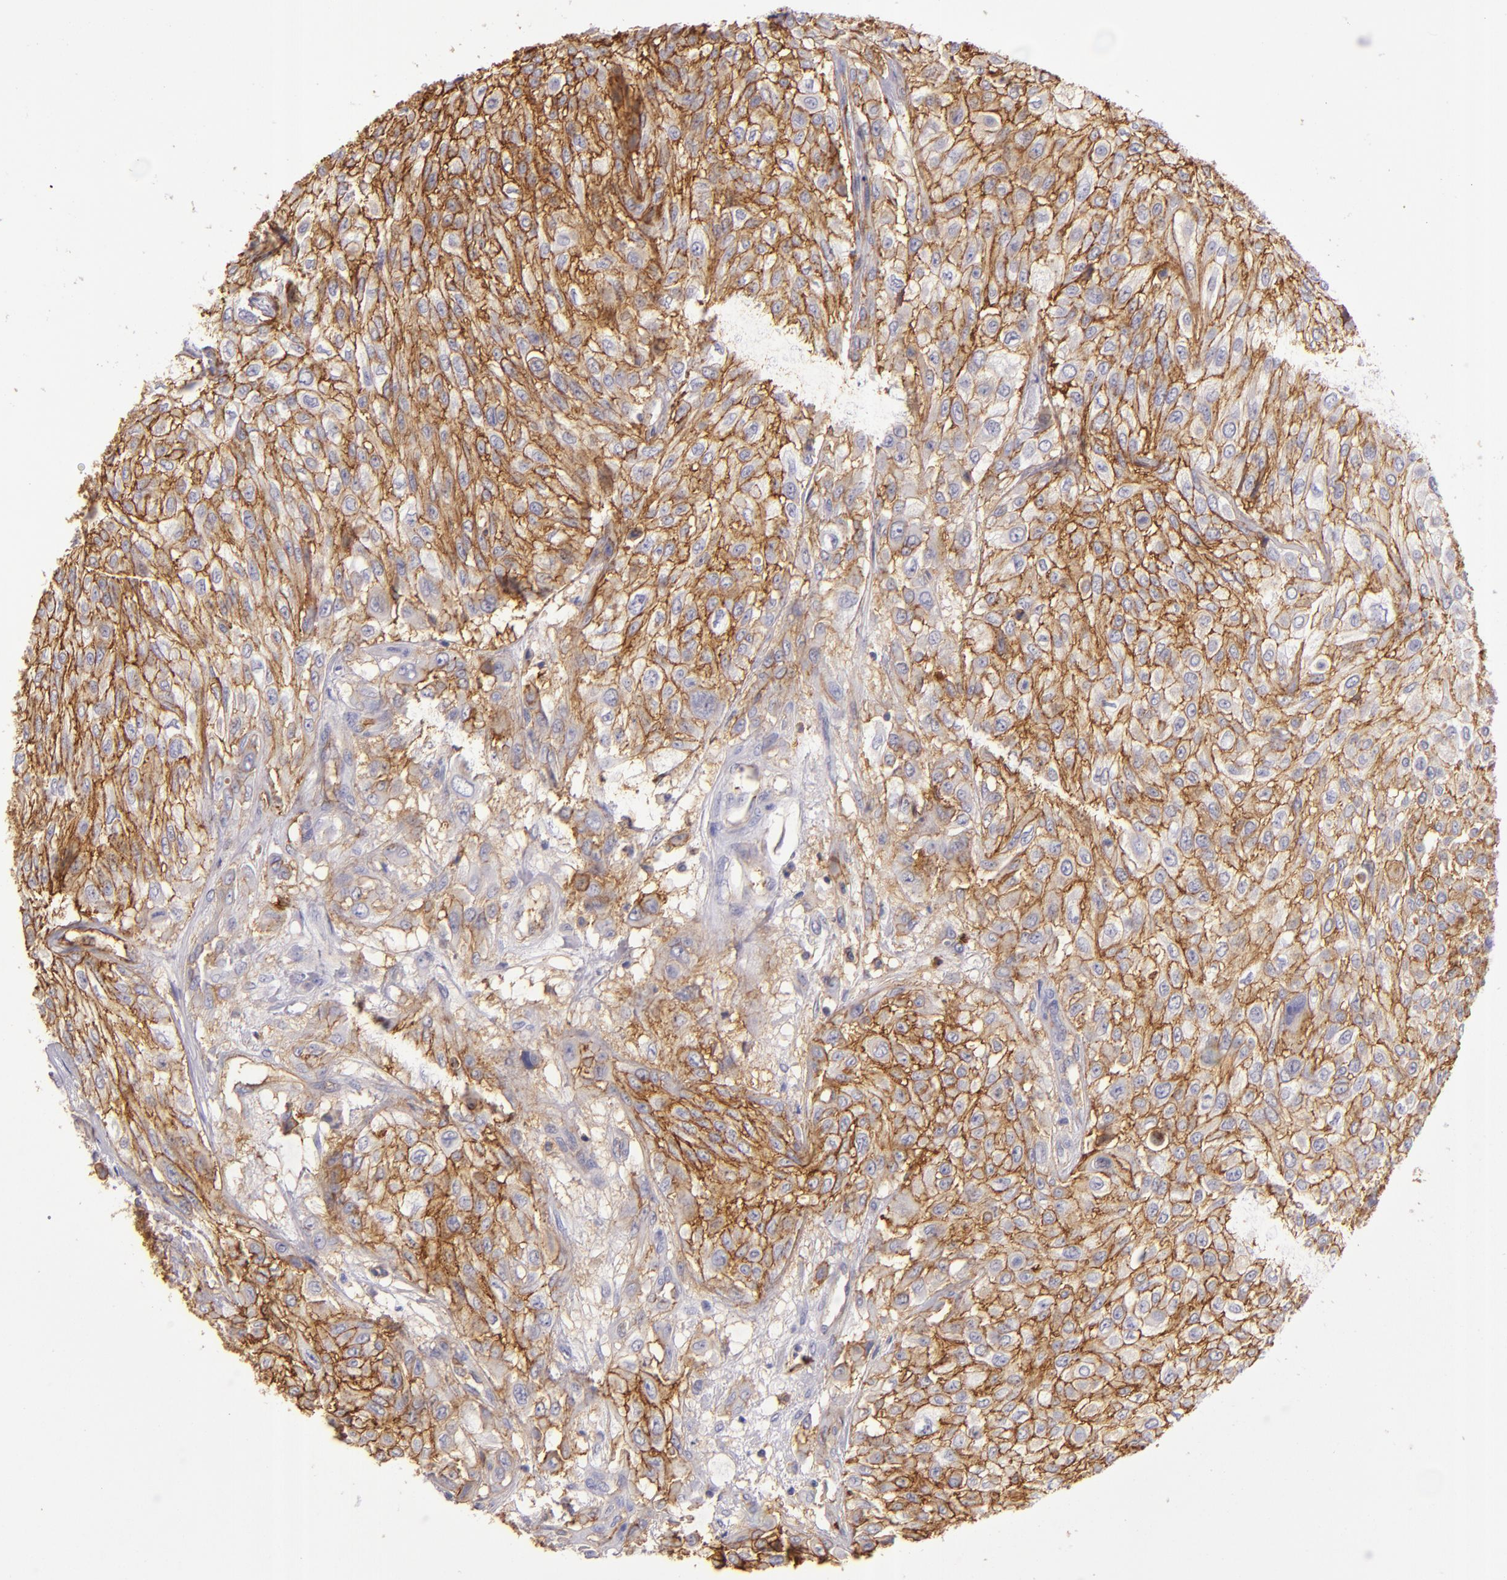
{"staining": {"intensity": "strong", "quantity": ">75%", "location": "cytoplasmic/membranous"}, "tissue": "urothelial cancer", "cell_type": "Tumor cells", "image_type": "cancer", "snomed": [{"axis": "morphology", "description": "Urothelial carcinoma, High grade"}, {"axis": "topography", "description": "Urinary bladder"}], "caption": "Tumor cells exhibit high levels of strong cytoplasmic/membranous positivity in about >75% of cells in human high-grade urothelial carcinoma.", "gene": "CD9", "patient": {"sex": "male", "age": 57}}